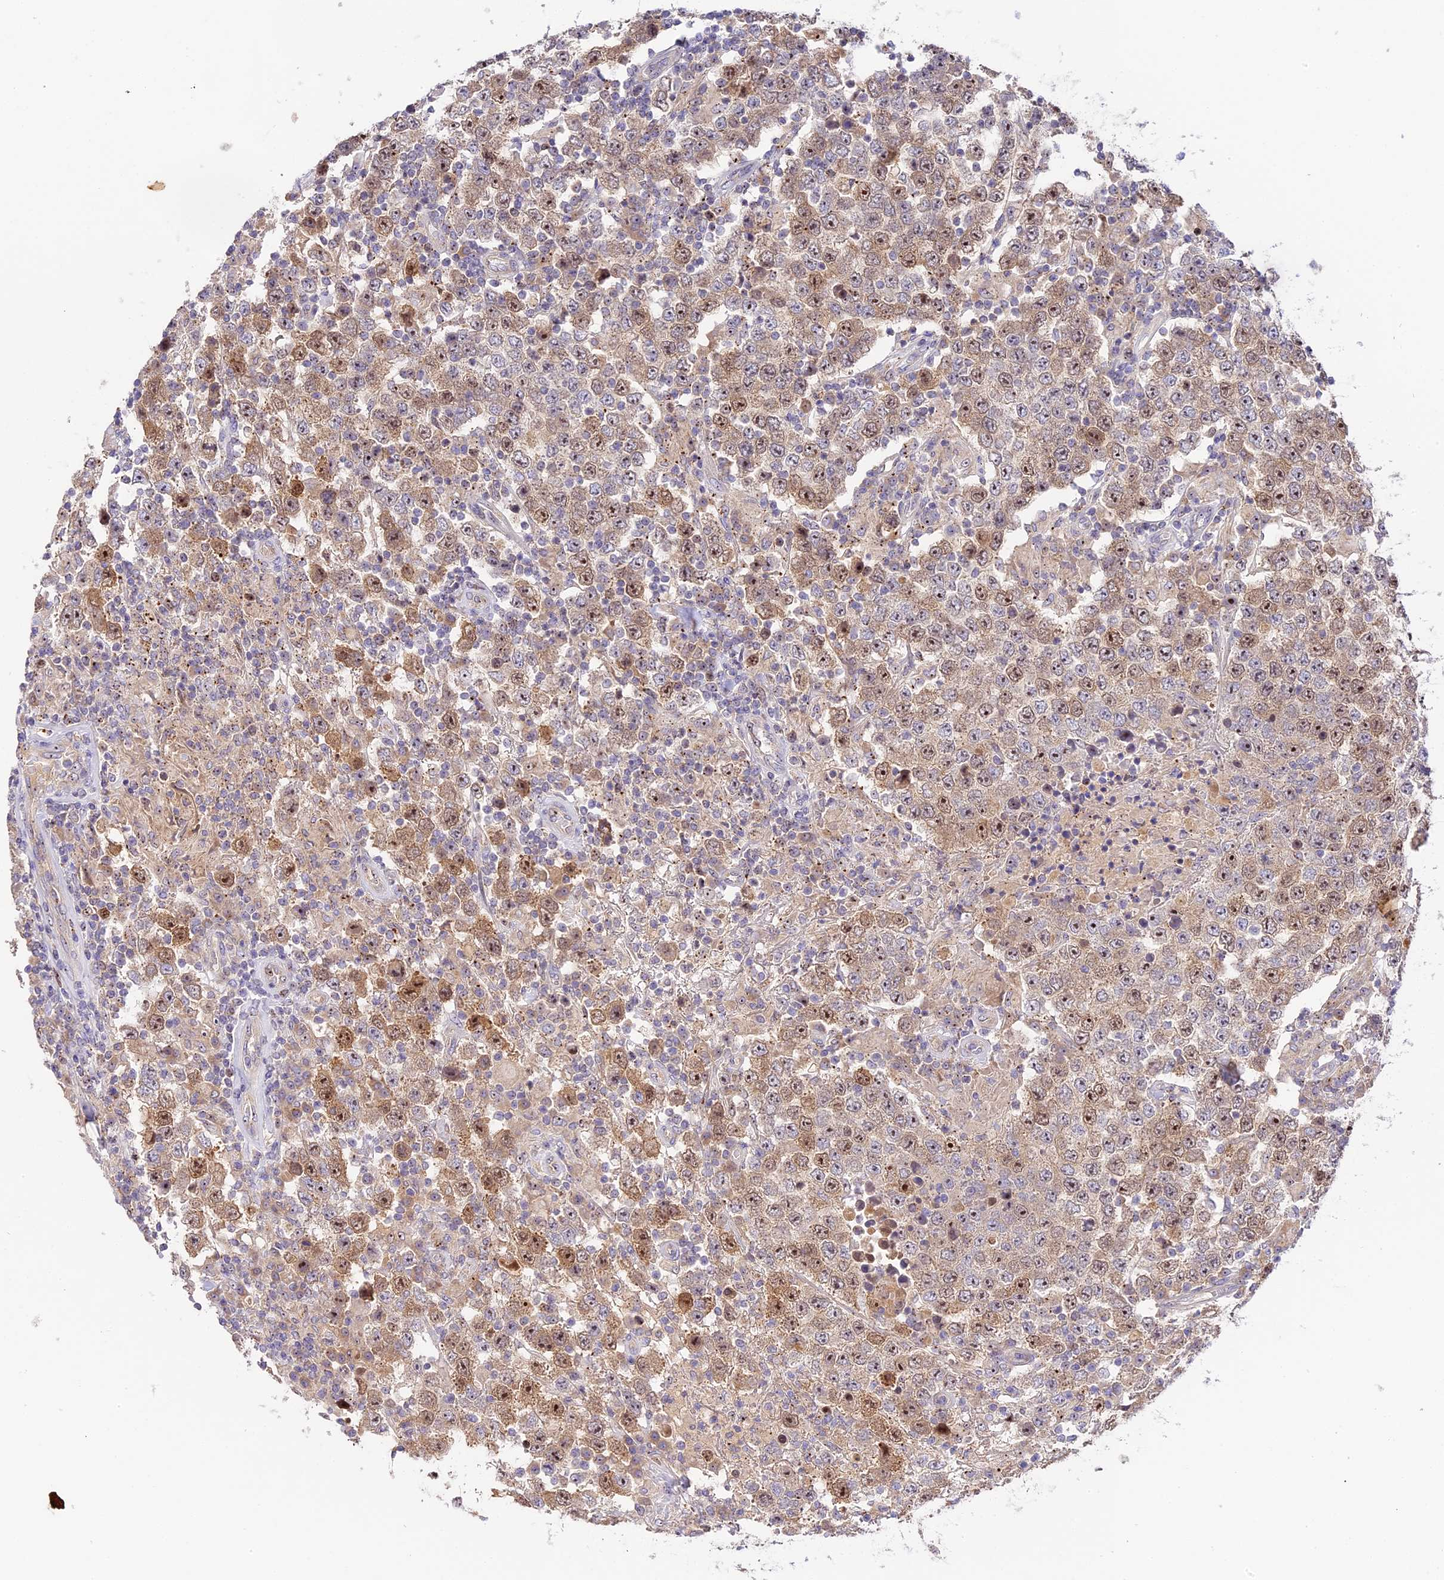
{"staining": {"intensity": "moderate", "quantity": ">75%", "location": "cytoplasmic/membranous,nuclear"}, "tissue": "testis cancer", "cell_type": "Tumor cells", "image_type": "cancer", "snomed": [{"axis": "morphology", "description": "Normal tissue, NOS"}, {"axis": "morphology", "description": "Urothelial carcinoma, High grade"}, {"axis": "morphology", "description": "Seminoma, NOS"}, {"axis": "morphology", "description": "Carcinoma, Embryonal, NOS"}, {"axis": "topography", "description": "Urinary bladder"}, {"axis": "topography", "description": "Testis"}], "caption": "High-grade urothelial carcinoma (testis) stained with IHC exhibits moderate cytoplasmic/membranous and nuclear staining in approximately >75% of tumor cells.", "gene": "RAD51", "patient": {"sex": "male", "age": 41}}